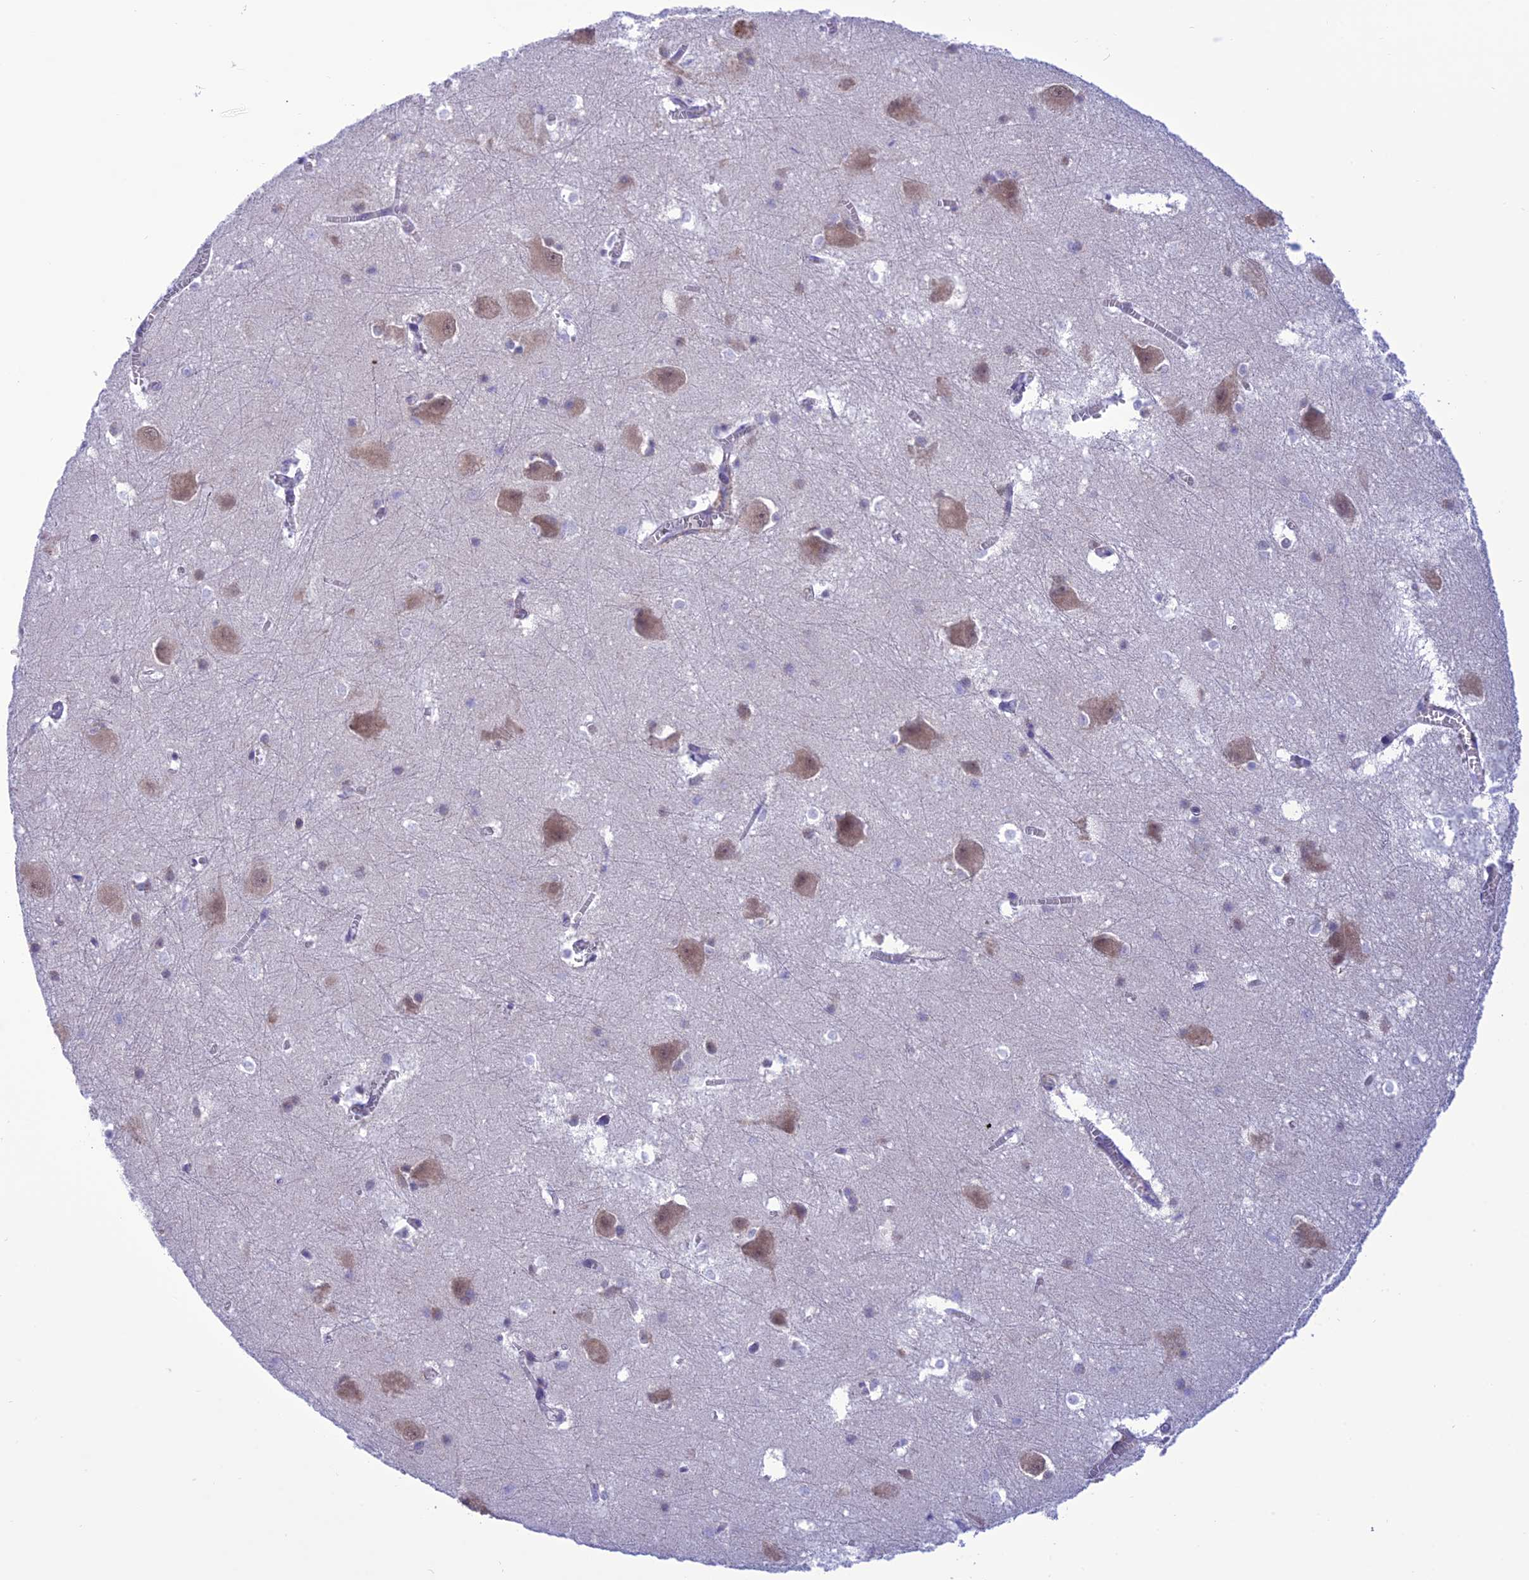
{"staining": {"intensity": "negative", "quantity": "none", "location": "none"}, "tissue": "caudate", "cell_type": "Glial cells", "image_type": "normal", "snomed": [{"axis": "morphology", "description": "Normal tissue, NOS"}, {"axis": "topography", "description": "Lateral ventricle wall"}], "caption": "IHC micrograph of benign caudate: caudate stained with DAB (3,3'-diaminobenzidine) displays no significant protein staining in glial cells.", "gene": "RNF126", "patient": {"sex": "male", "age": 37}}